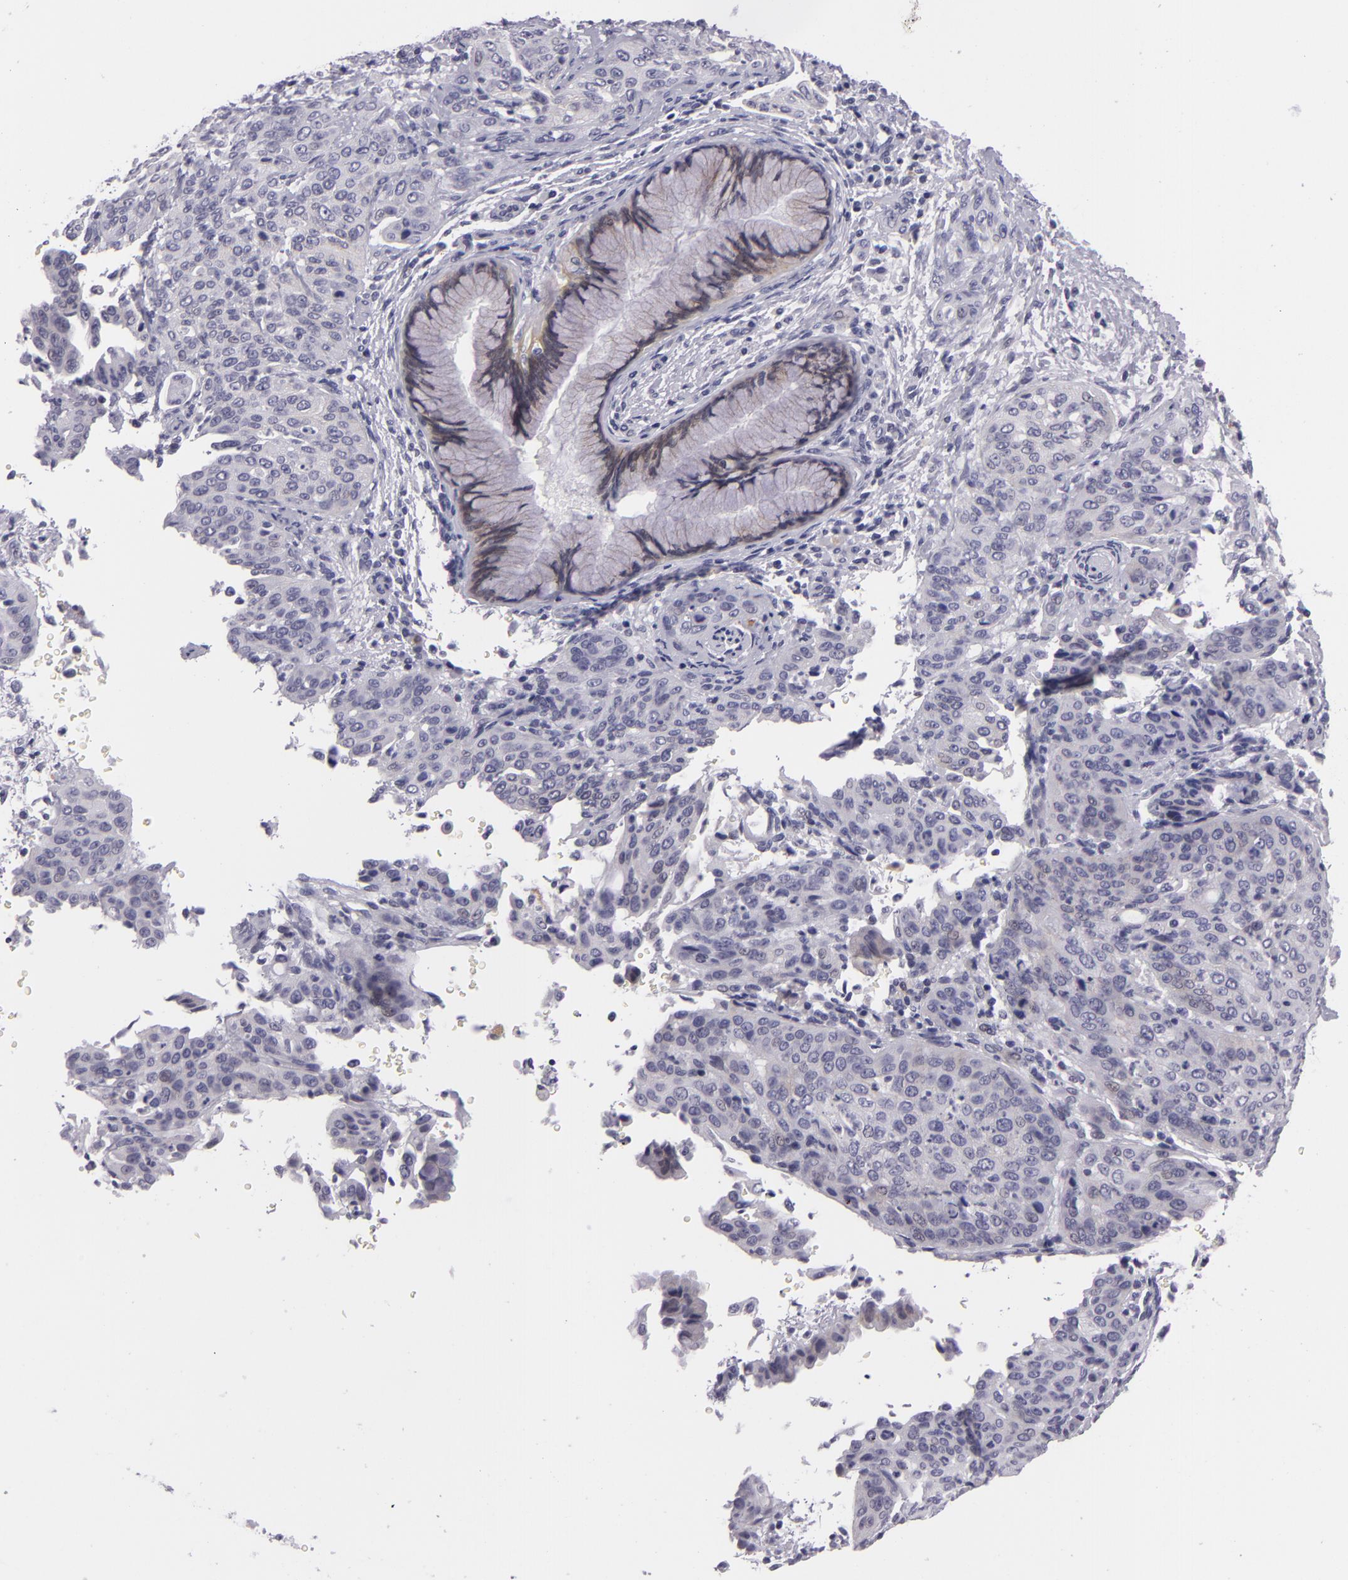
{"staining": {"intensity": "negative", "quantity": "none", "location": "none"}, "tissue": "cervical cancer", "cell_type": "Tumor cells", "image_type": "cancer", "snomed": [{"axis": "morphology", "description": "Squamous cell carcinoma, NOS"}, {"axis": "topography", "description": "Cervix"}], "caption": "High magnification brightfield microscopy of cervical cancer (squamous cell carcinoma) stained with DAB (brown) and counterstained with hematoxylin (blue): tumor cells show no significant expression.", "gene": "CTNNB1", "patient": {"sex": "female", "age": 41}}